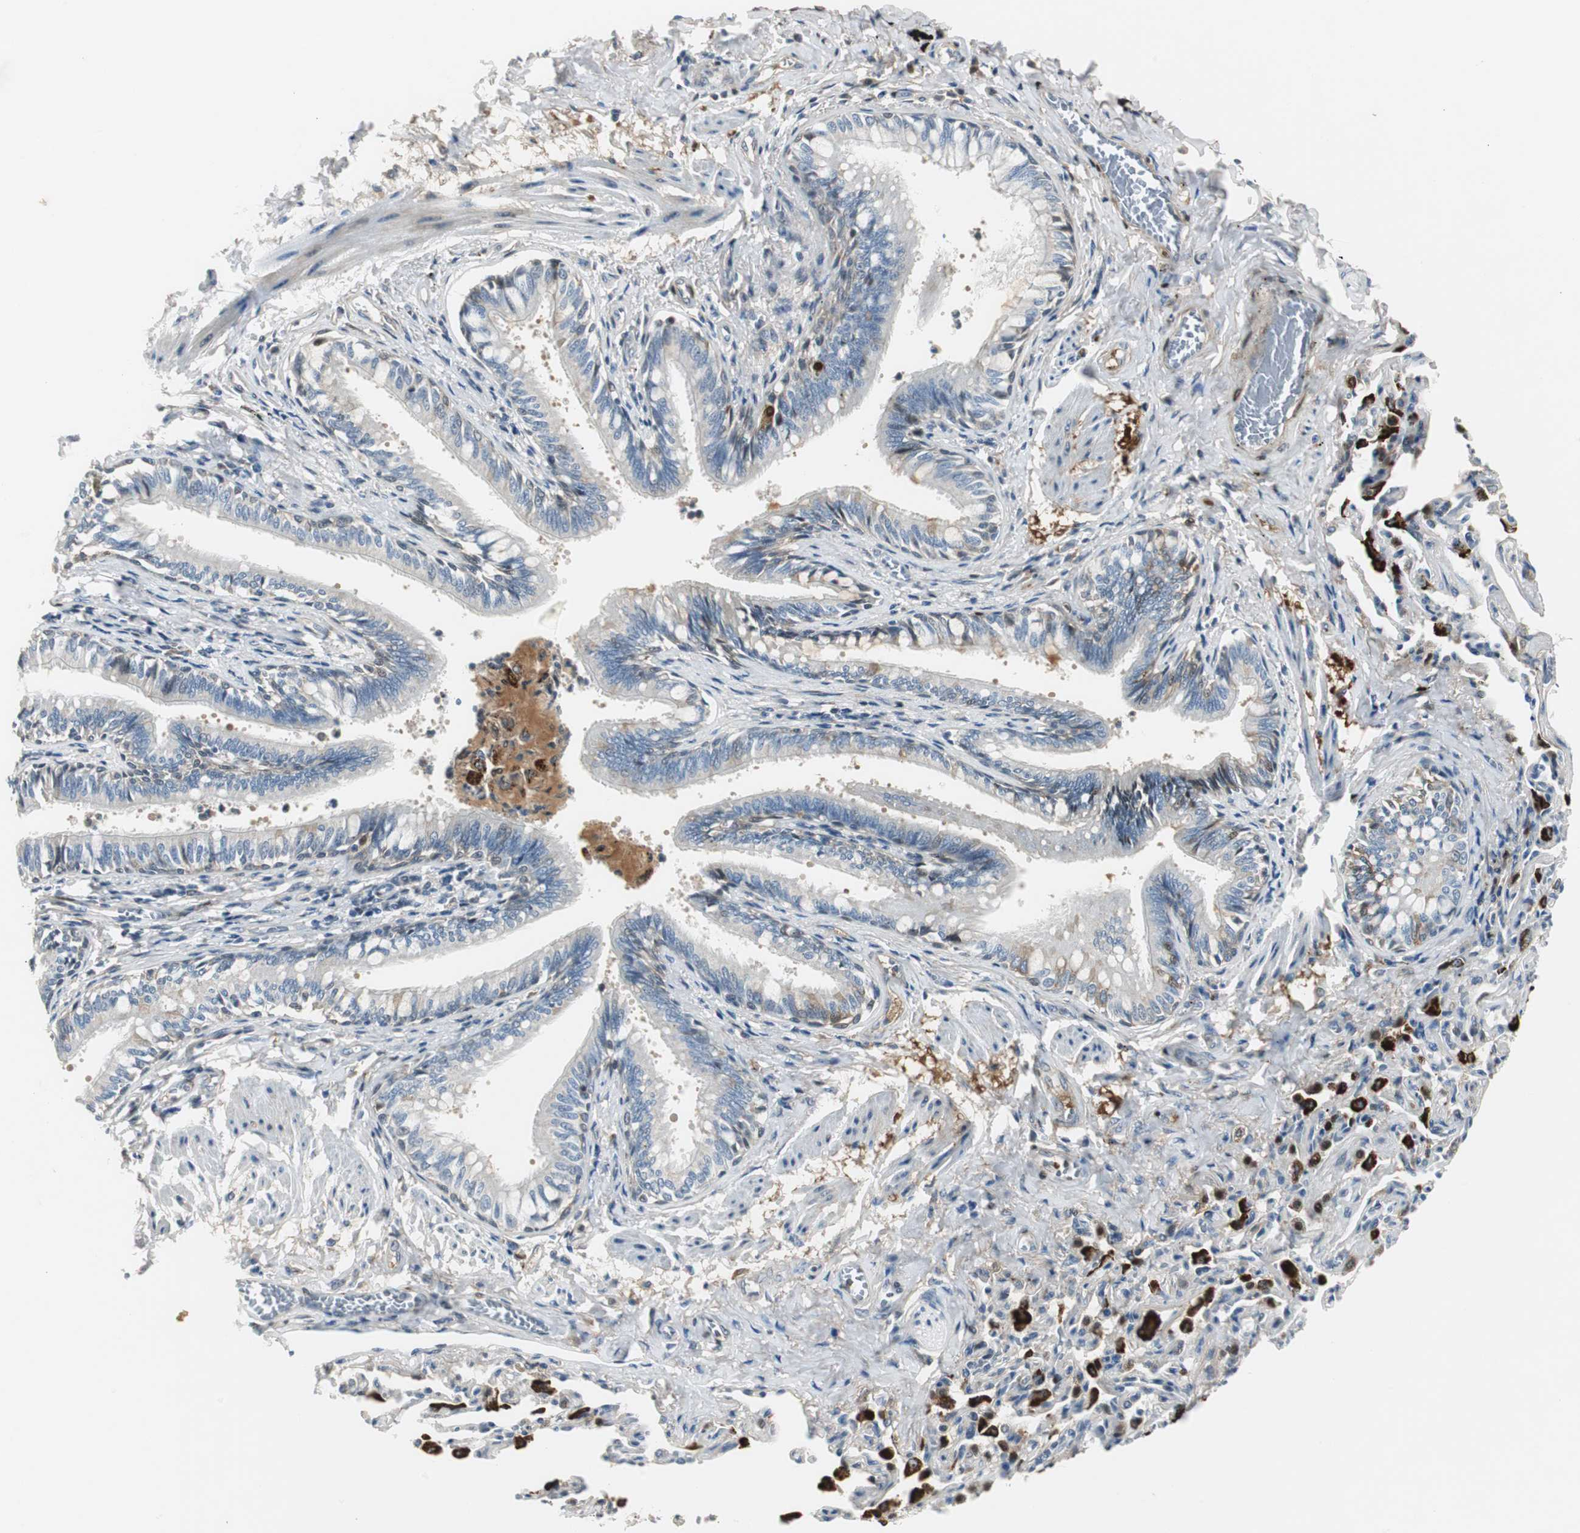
{"staining": {"intensity": "weak", "quantity": "<25%", "location": "cytoplasmic/membranous"}, "tissue": "bronchus", "cell_type": "Respiratory epithelial cells", "image_type": "normal", "snomed": [{"axis": "morphology", "description": "Normal tissue, NOS"}, {"axis": "topography", "description": "Lung"}], "caption": "The immunohistochemistry (IHC) histopathology image has no significant staining in respiratory epithelial cells of bronchus.", "gene": "FHL2", "patient": {"sex": "male", "age": 64}}